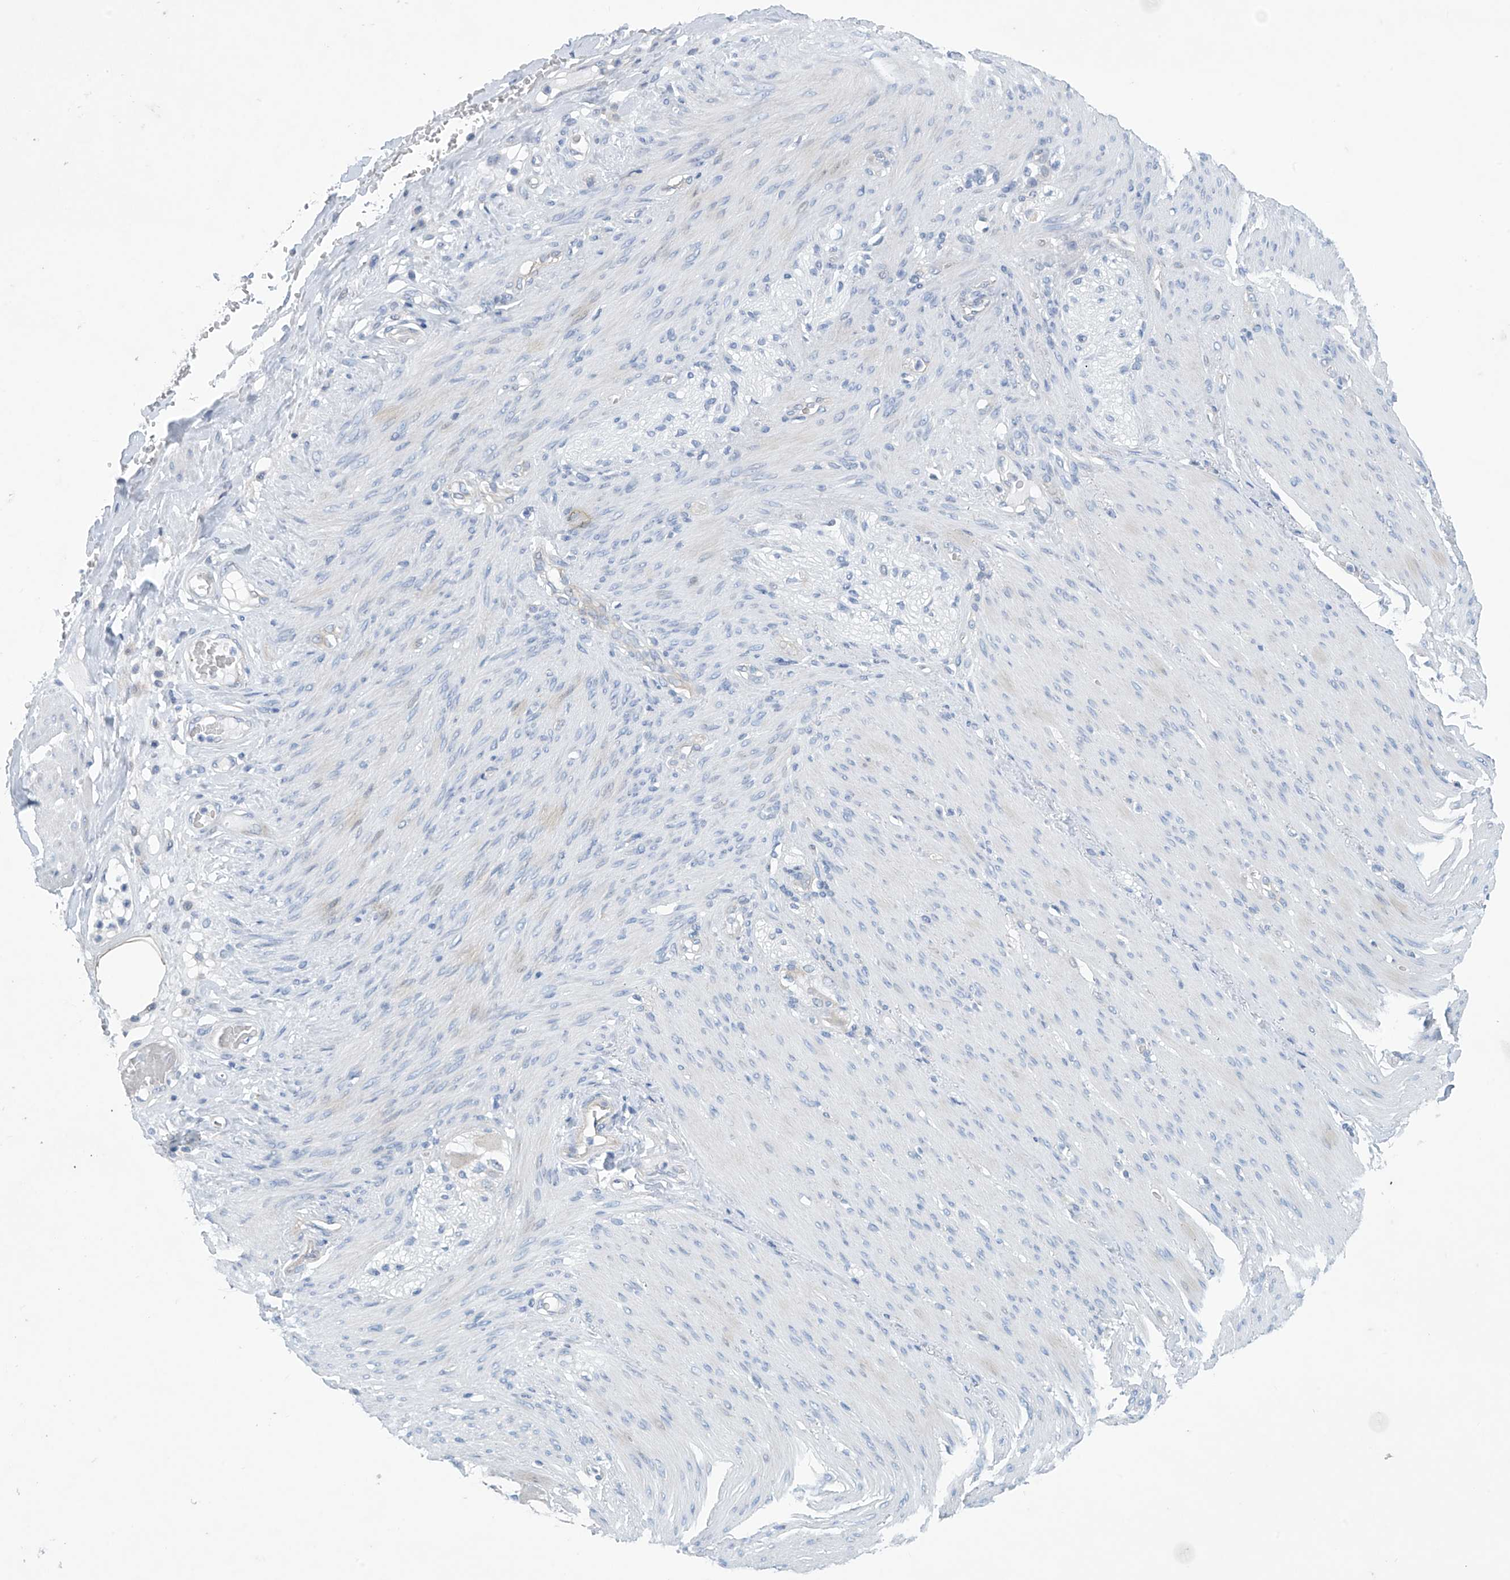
{"staining": {"intensity": "negative", "quantity": "none", "location": "none"}, "tissue": "adipose tissue", "cell_type": "Adipocytes", "image_type": "normal", "snomed": [{"axis": "morphology", "description": "Normal tissue, NOS"}, {"axis": "topography", "description": "Colon"}, {"axis": "topography", "description": "Peripheral nerve tissue"}], "caption": "Adipocytes show no significant protein expression in normal adipose tissue. Nuclei are stained in blue.", "gene": "SLC35A5", "patient": {"sex": "female", "age": 61}}